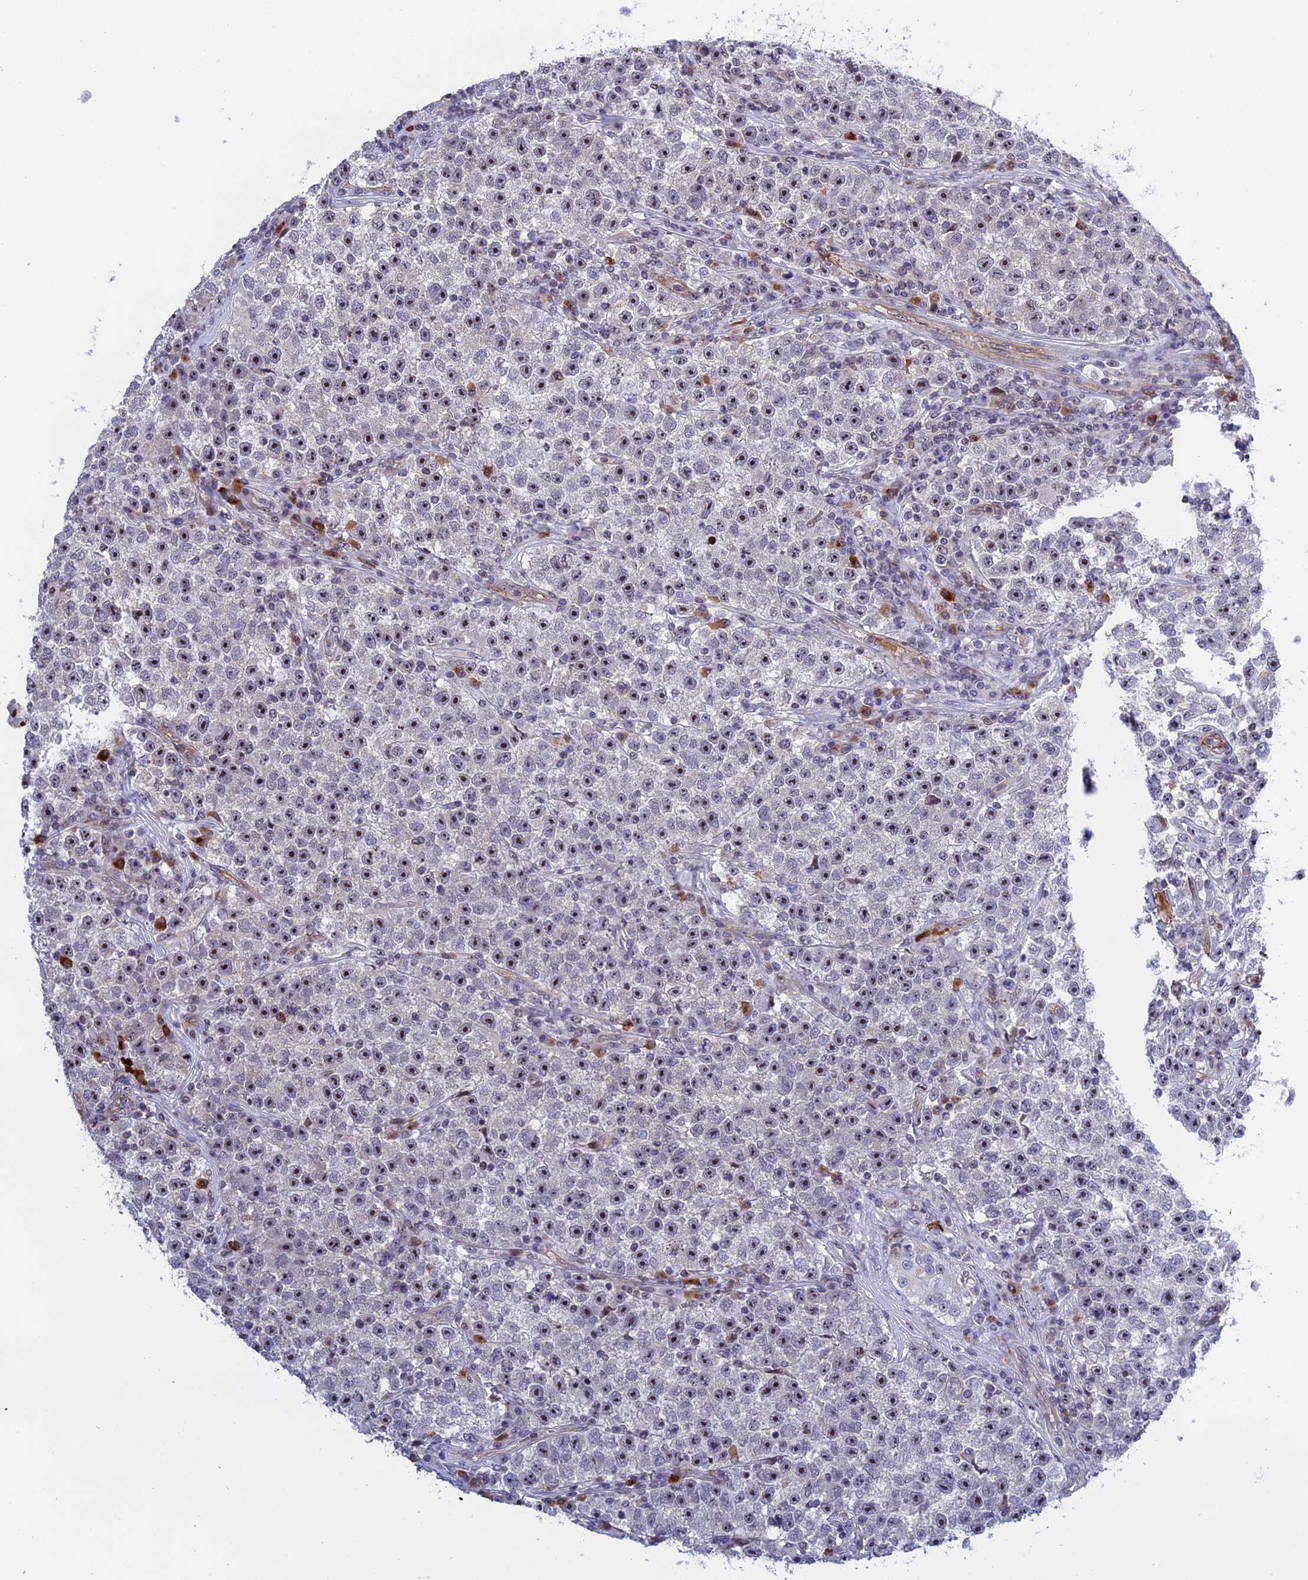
{"staining": {"intensity": "moderate", "quantity": "25%-75%", "location": "nuclear"}, "tissue": "testis cancer", "cell_type": "Tumor cells", "image_type": "cancer", "snomed": [{"axis": "morphology", "description": "Seminoma, NOS"}, {"axis": "topography", "description": "Testis"}], "caption": "Brown immunohistochemical staining in human testis cancer displays moderate nuclear staining in approximately 25%-75% of tumor cells.", "gene": "MPND", "patient": {"sex": "male", "age": 22}}